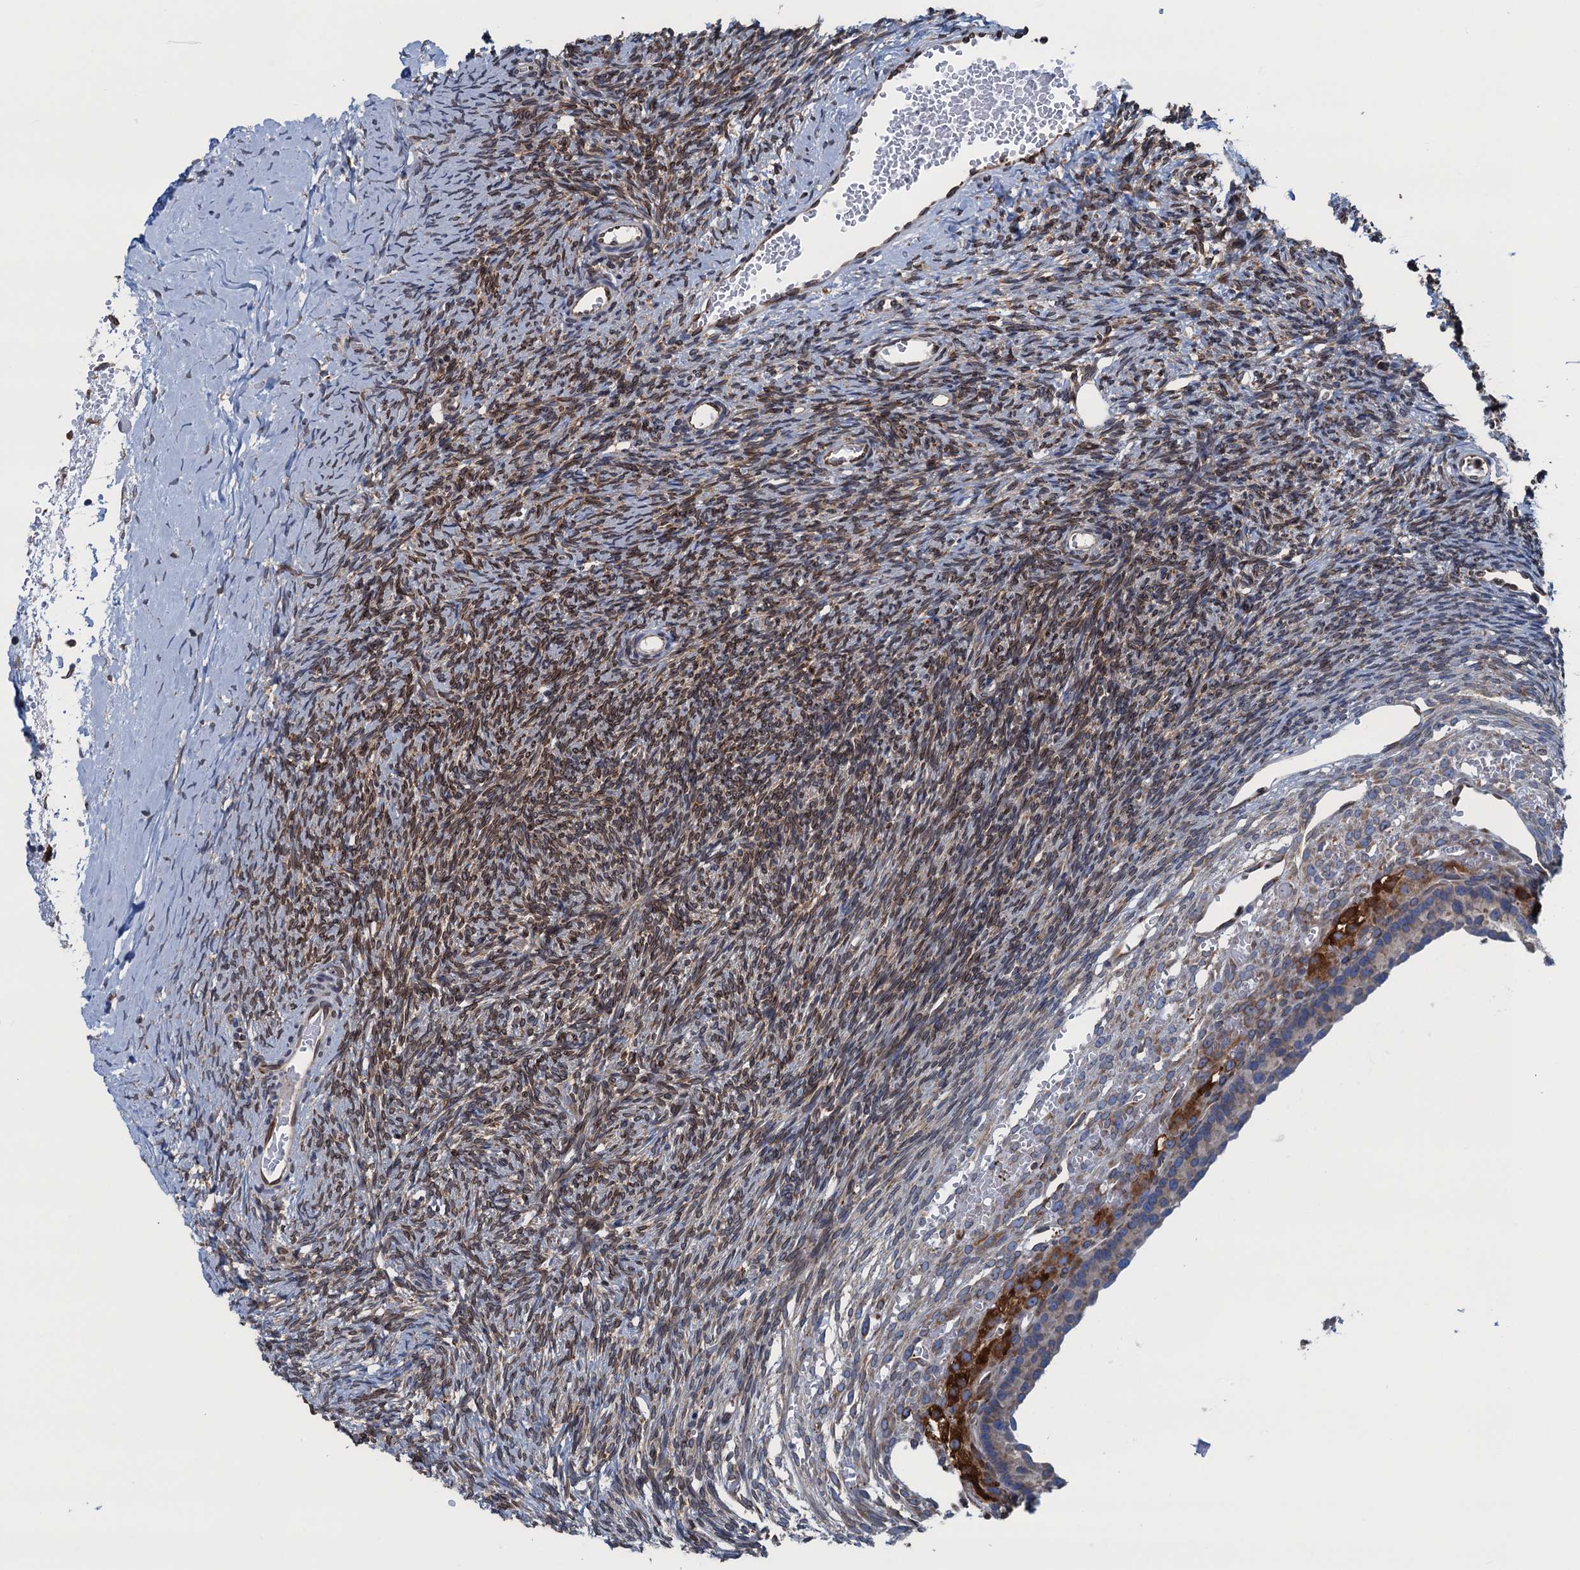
{"staining": {"intensity": "moderate", "quantity": ">75%", "location": "nuclear"}, "tissue": "ovary", "cell_type": "Ovarian stroma cells", "image_type": "normal", "snomed": [{"axis": "morphology", "description": "Normal tissue, NOS"}, {"axis": "topography", "description": "Ovary"}], "caption": "Ovarian stroma cells show medium levels of moderate nuclear staining in about >75% of cells in normal ovary.", "gene": "TMEM205", "patient": {"sex": "female", "age": 39}}